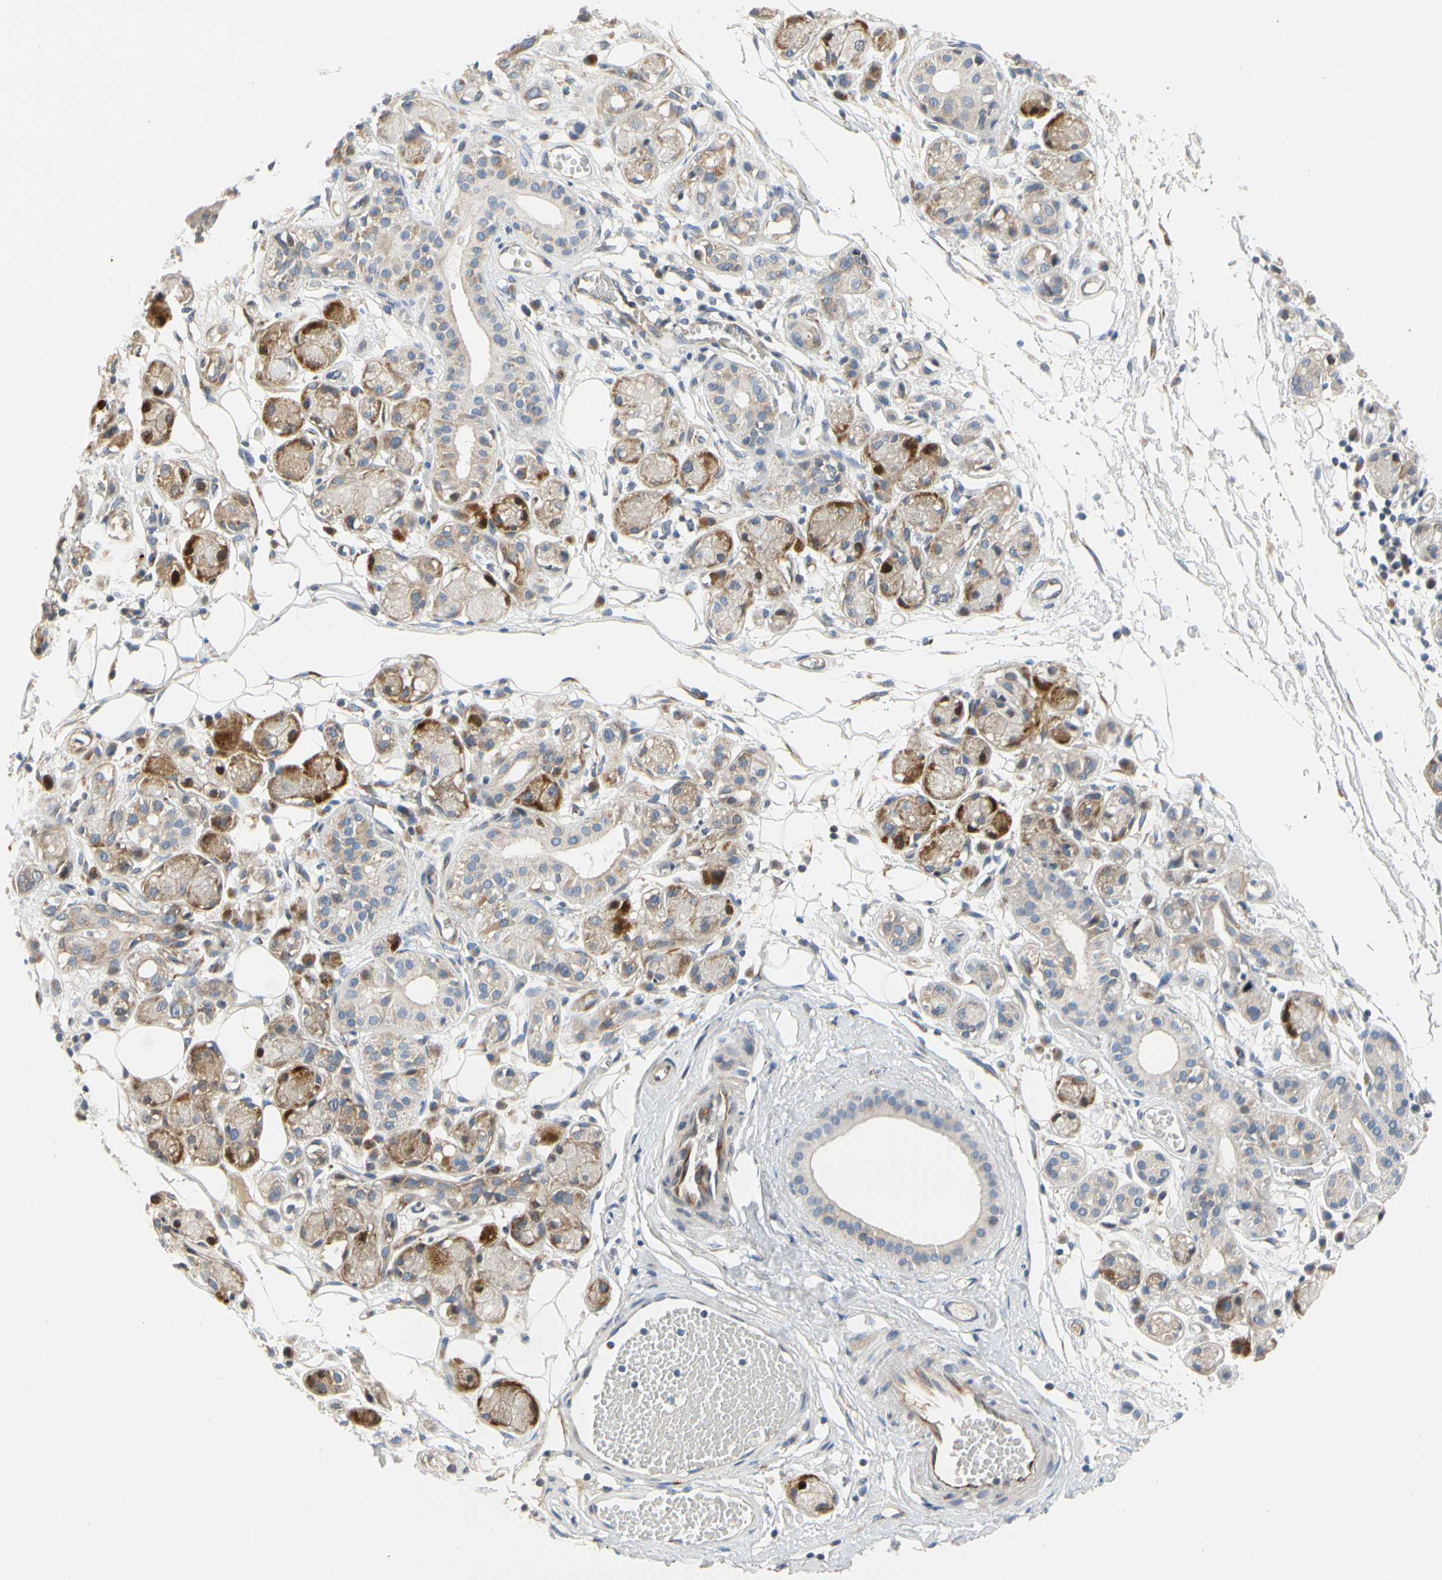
{"staining": {"intensity": "weak", "quantity": "<25%", "location": "cytoplasmic/membranous"}, "tissue": "adipose tissue", "cell_type": "Adipocytes", "image_type": "normal", "snomed": [{"axis": "morphology", "description": "Normal tissue, NOS"}, {"axis": "morphology", "description": "Inflammation, NOS"}, {"axis": "topography", "description": "Vascular tissue"}, {"axis": "topography", "description": "Salivary gland"}], "caption": "Immunohistochemistry of benign adipose tissue displays no positivity in adipocytes.", "gene": "ZNF236", "patient": {"sex": "female", "age": 75}}